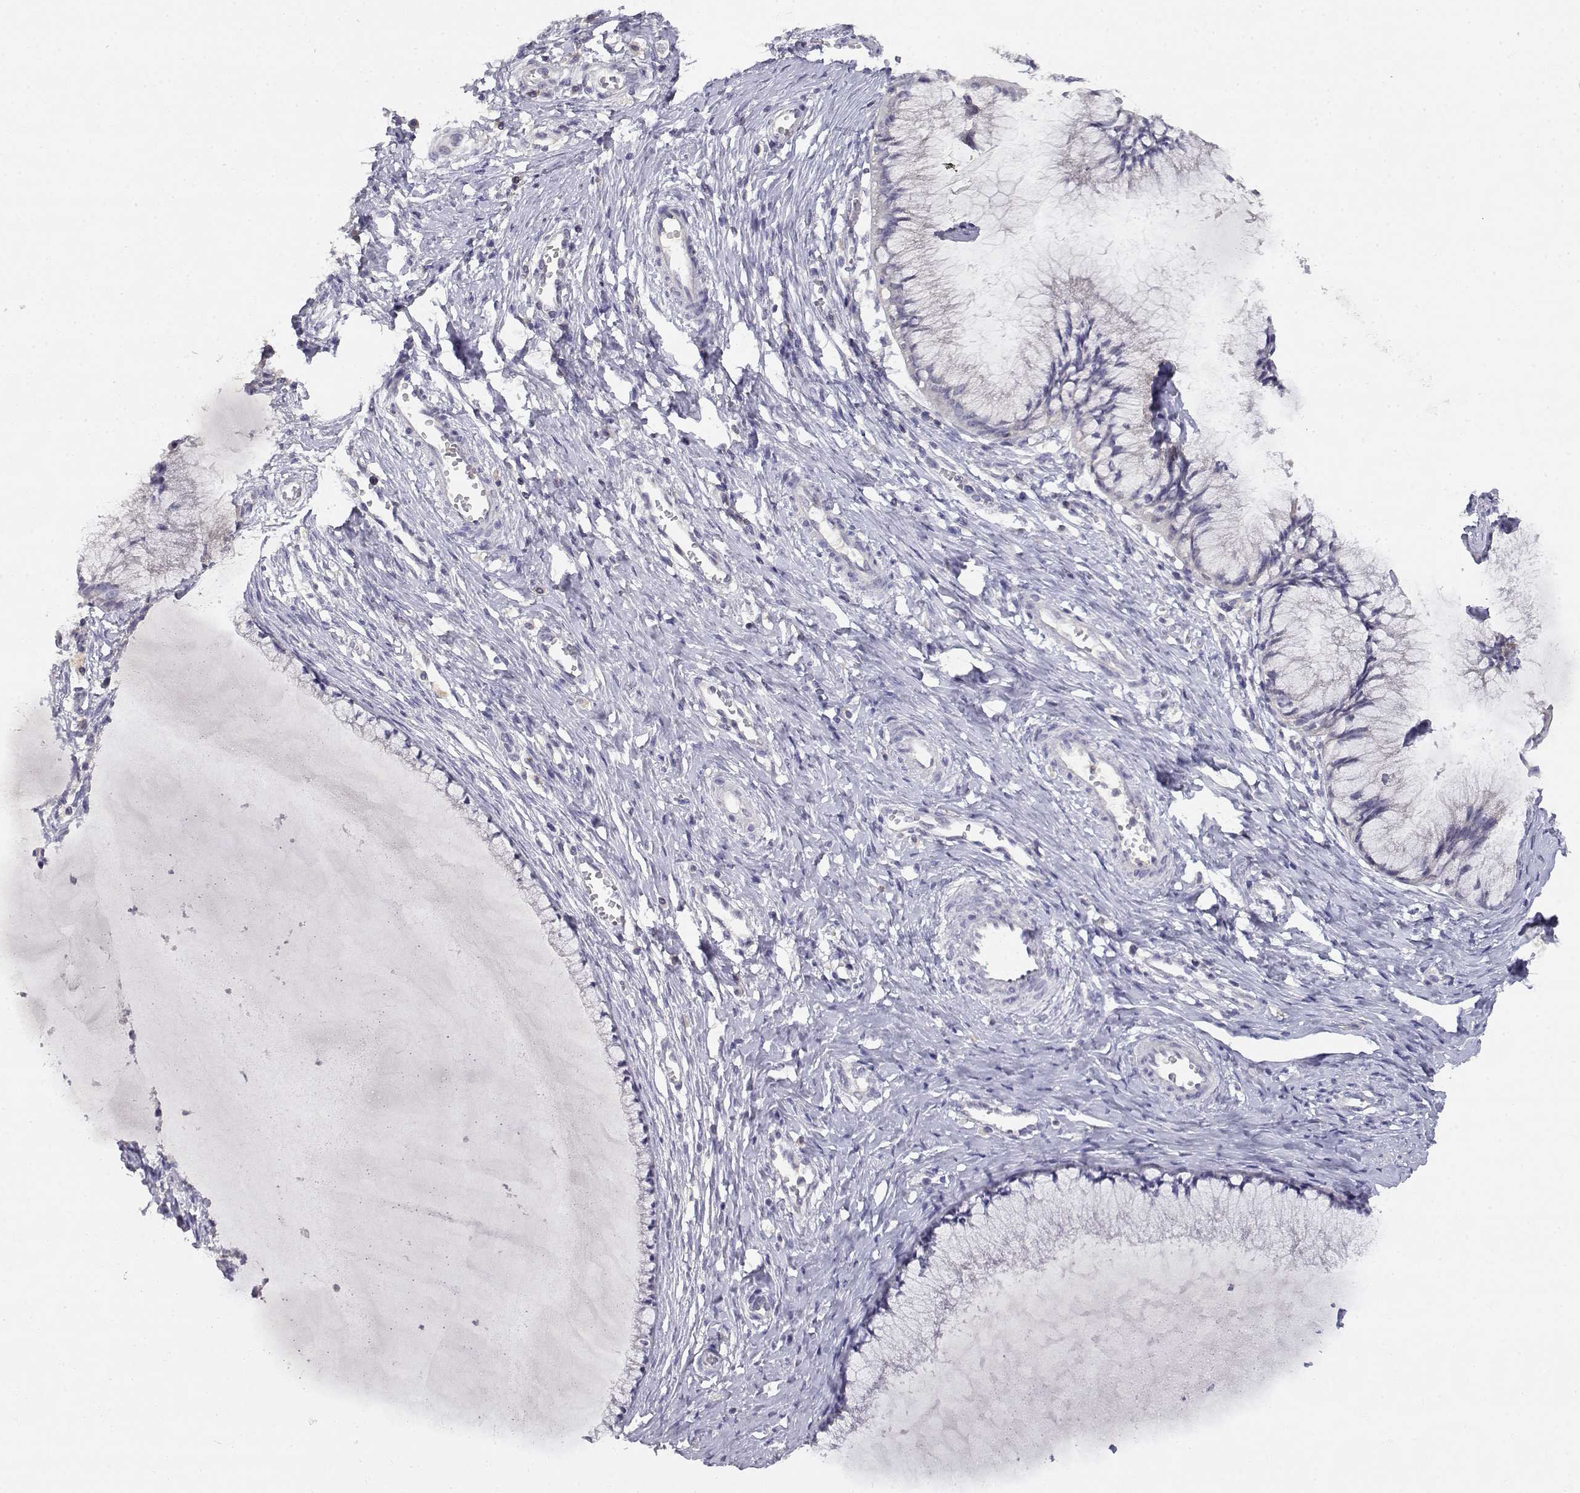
{"staining": {"intensity": "negative", "quantity": "none", "location": "none"}, "tissue": "cervical cancer", "cell_type": "Tumor cells", "image_type": "cancer", "snomed": [{"axis": "morphology", "description": "Squamous cell carcinoma, NOS"}, {"axis": "topography", "description": "Cervix"}], "caption": "There is no significant expression in tumor cells of cervical squamous cell carcinoma.", "gene": "ADA", "patient": {"sex": "female", "age": 36}}